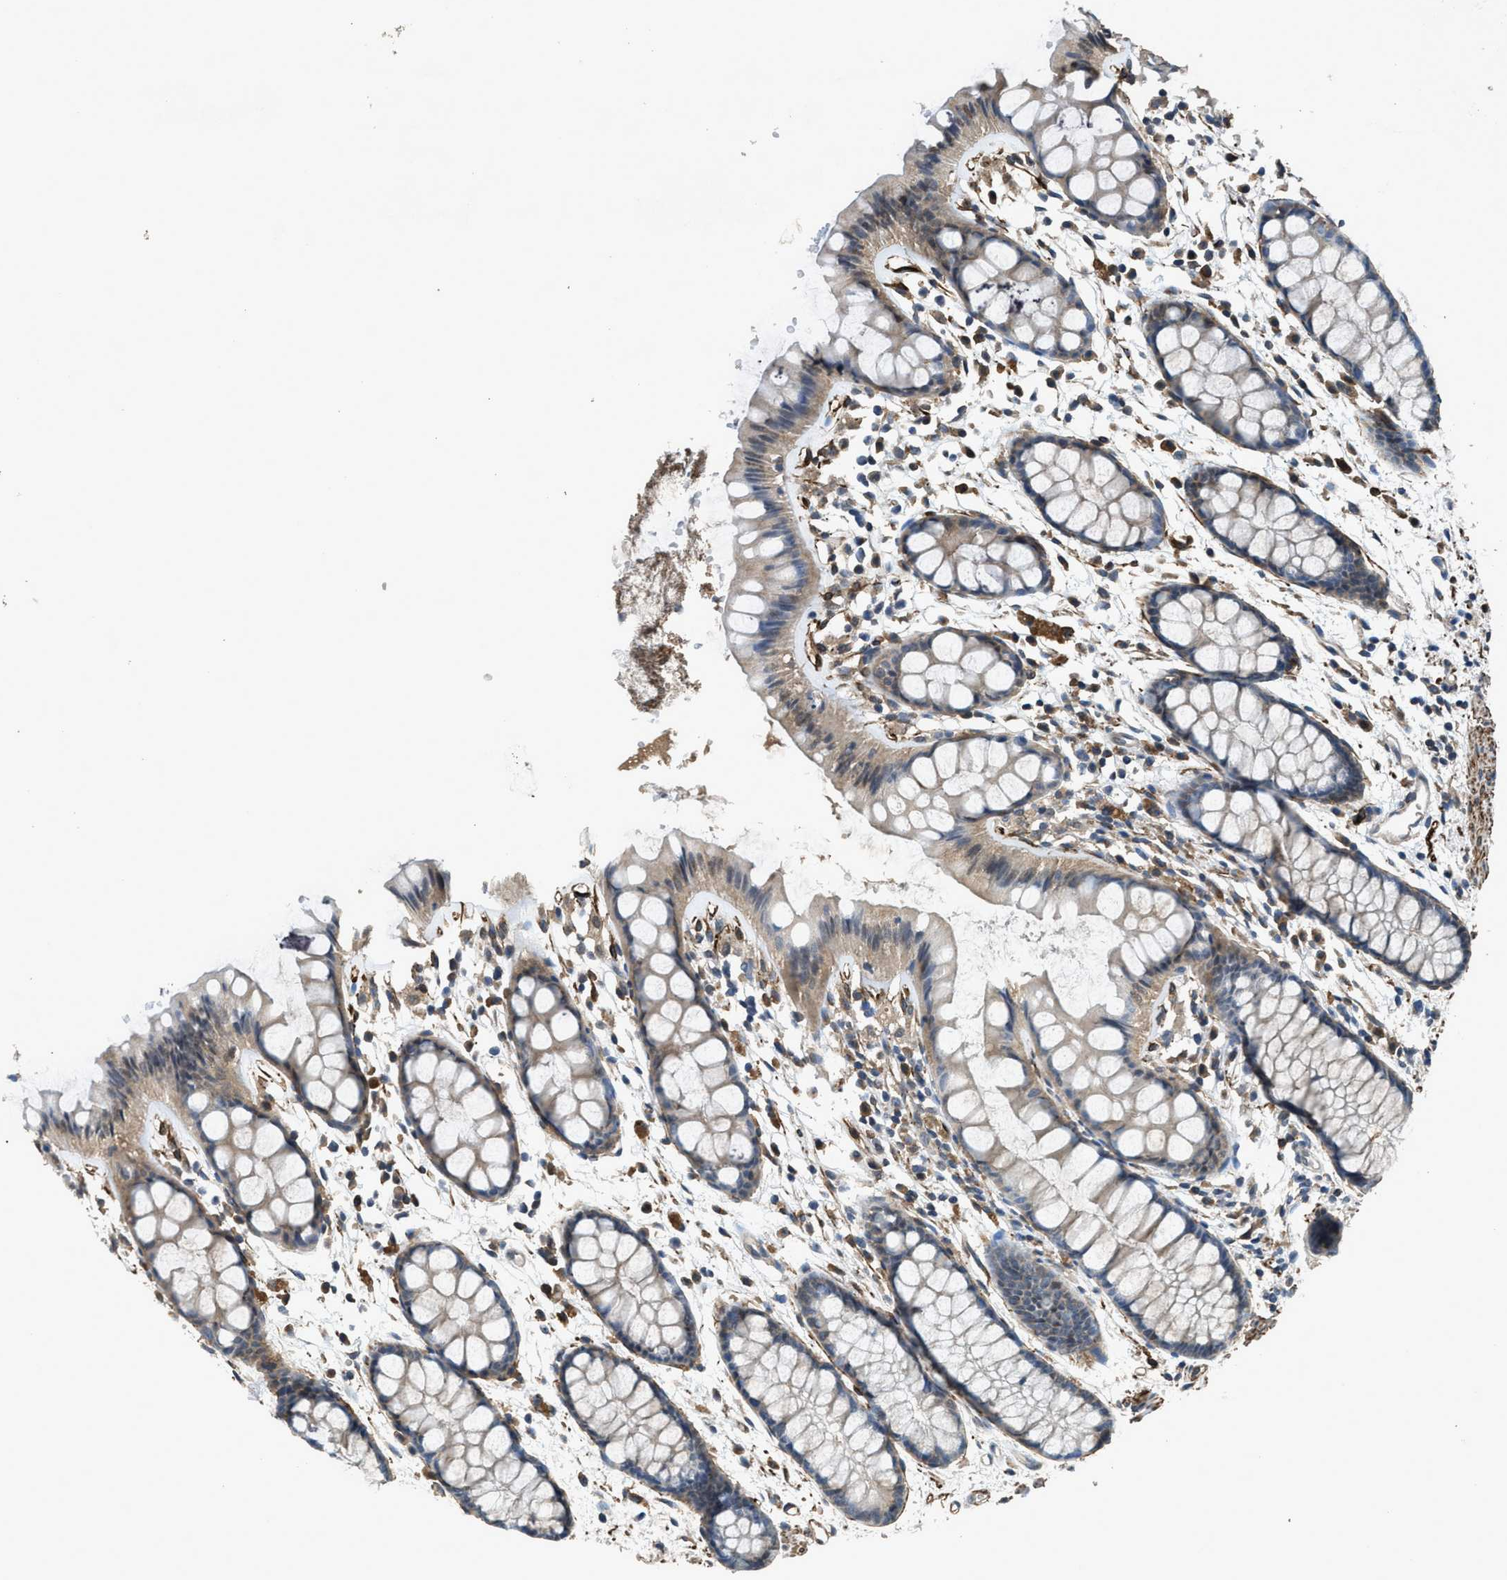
{"staining": {"intensity": "weak", "quantity": "<25%", "location": "cytoplasmic/membranous"}, "tissue": "rectum", "cell_type": "Glandular cells", "image_type": "normal", "snomed": [{"axis": "morphology", "description": "Normal tissue, NOS"}, {"axis": "topography", "description": "Rectum"}], "caption": "IHC micrograph of benign human rectum stained for a protein (brown), which exhibits no expression in glandular cells.", "gene": "SYNM", "patient": {"sex": "female", "age": 66}}